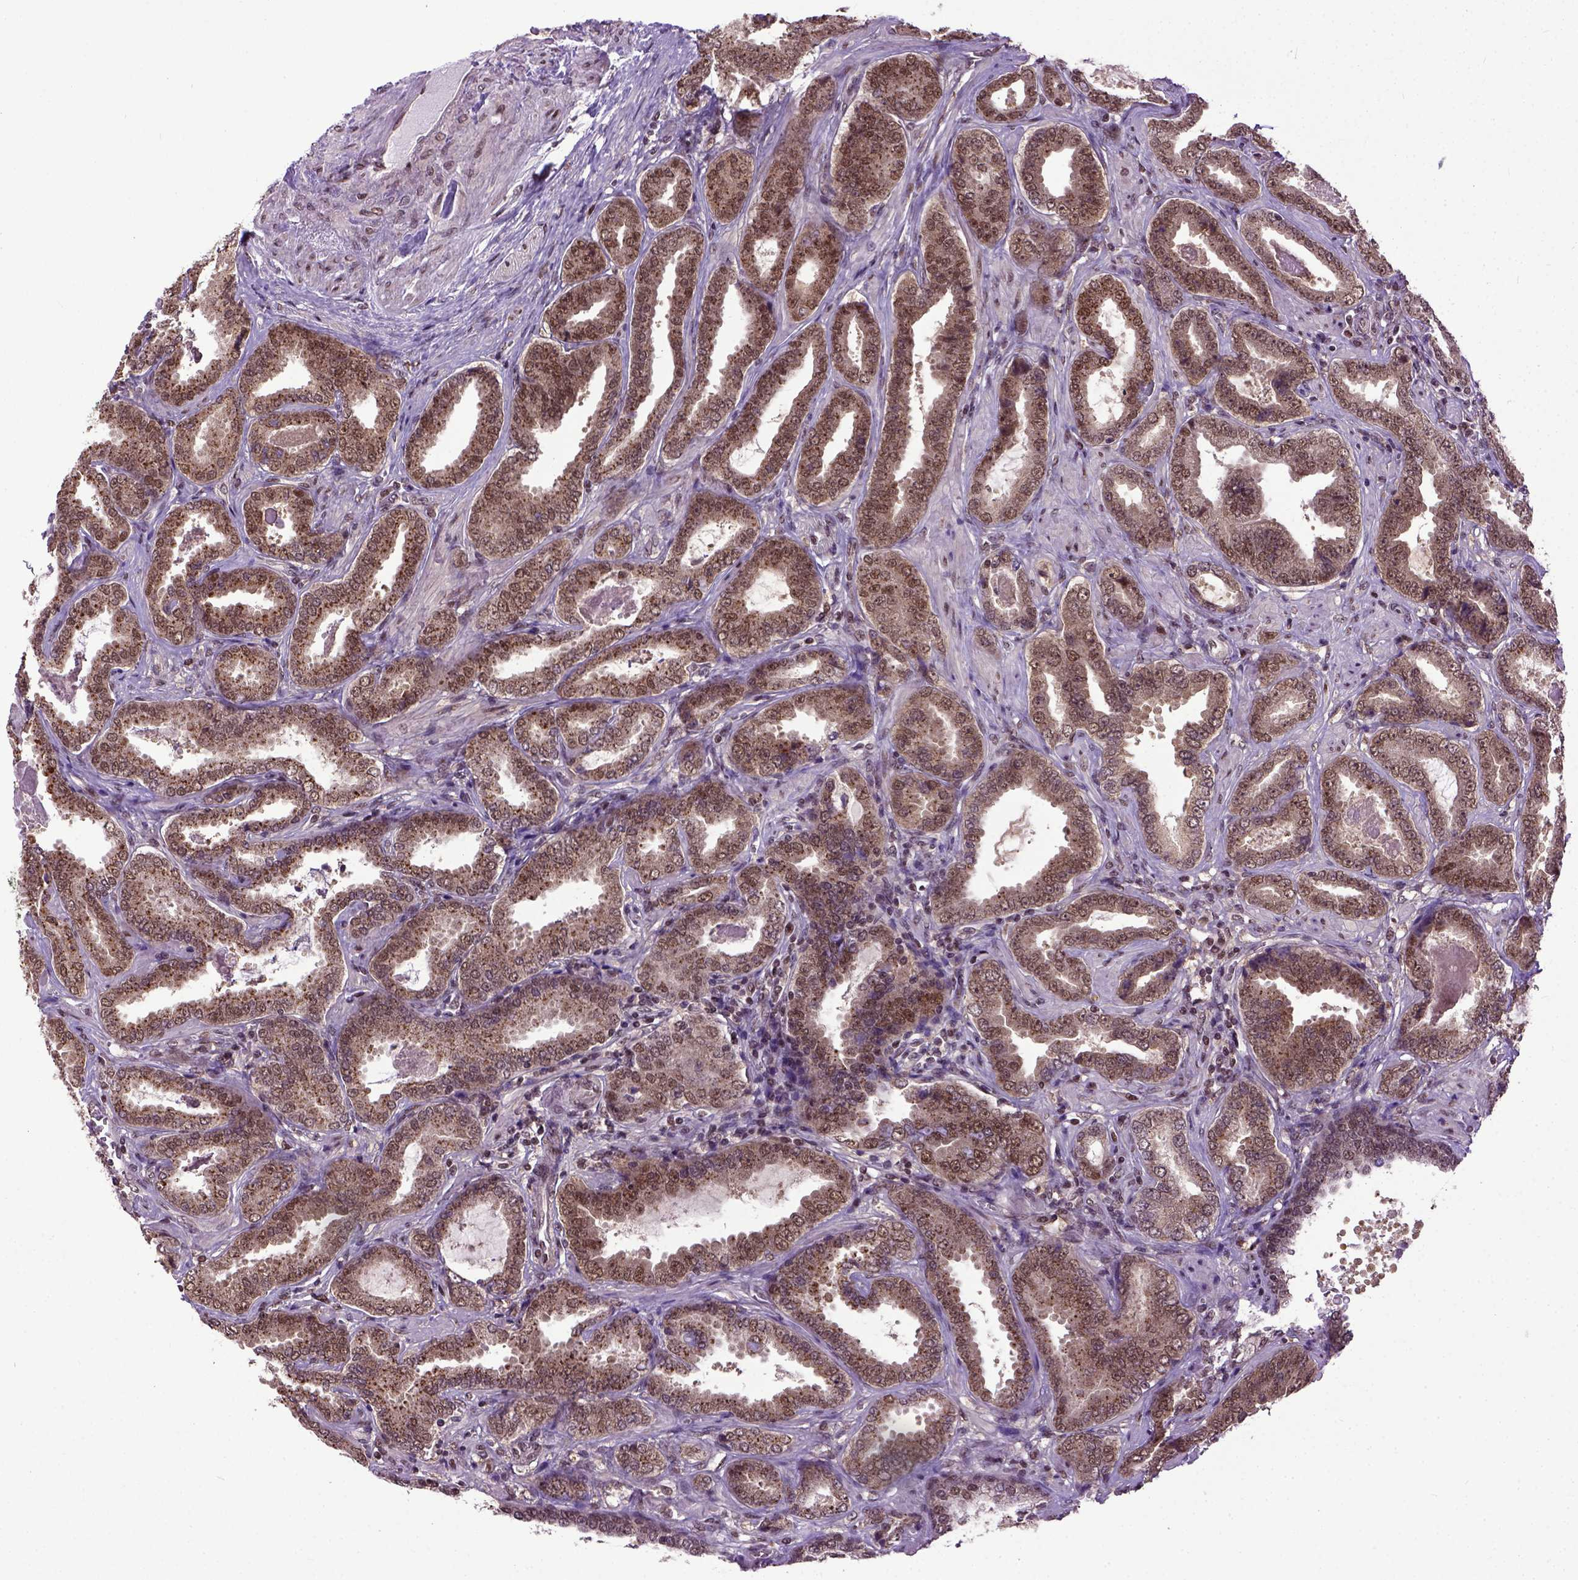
{"staining": {"intensity": "moderate", "quantity": ">75%", "location": "cytoplasmic/membranous,nuclear"}, "tissue": "prostate cancer", "cell_type": "Tumor cells", "image_type": "cancer", "snomed": [{"axis": "morphology", "description": "Adenocarcinoma, NOS"}, {"axis": "topography", "description": "Prostate"}], "caption": "There is medium levels of moderate cytoplasmic/membranous and nuclear staining in tumor cells of adenocarcinoma (prostate), as demonstrated by immunohistochemical staining (brown color).", "gene": "UBA3", "patient": {"sex": "male", "age": 64}}